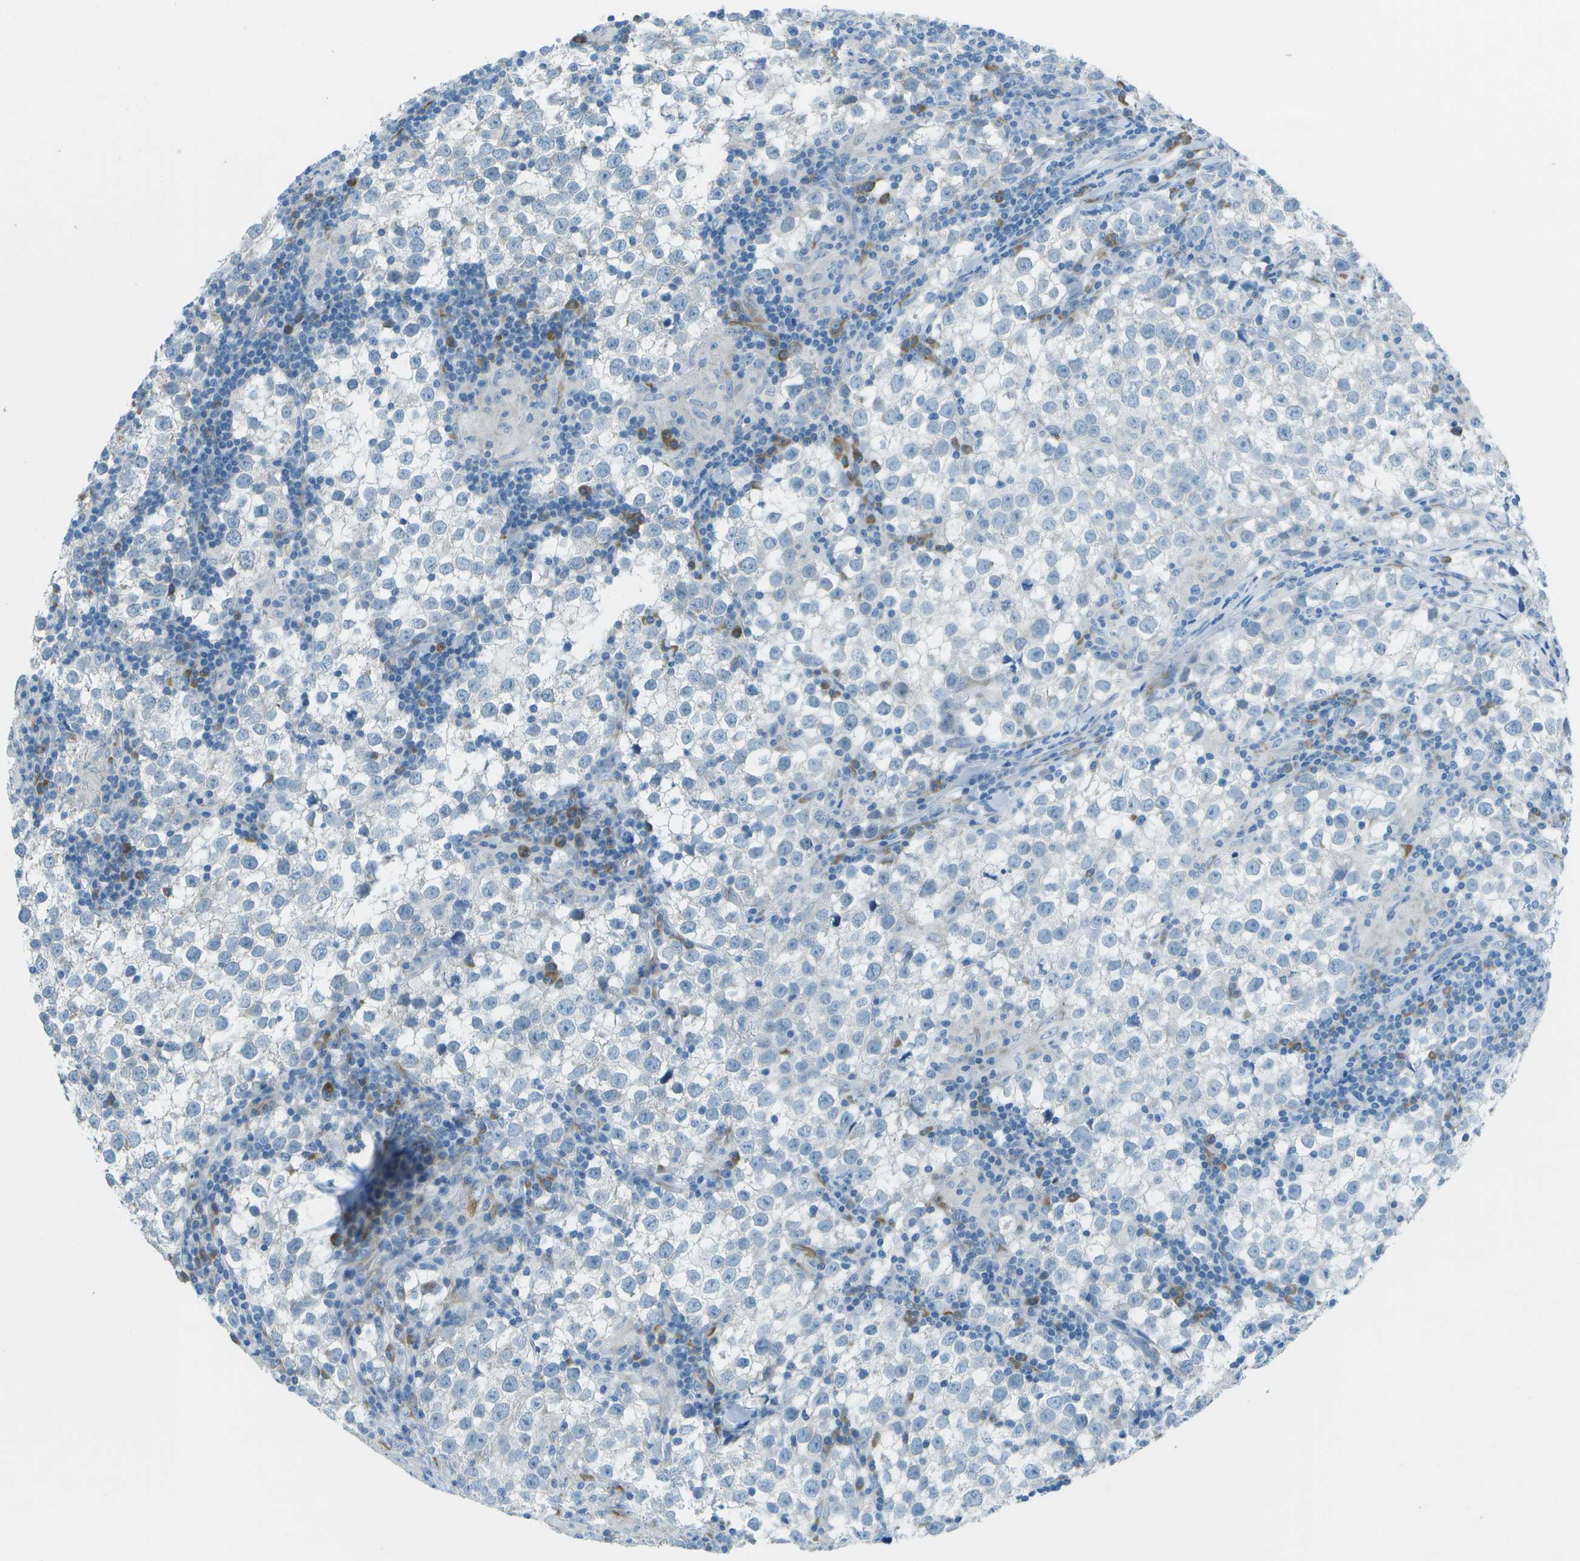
{"staining": {"intensity": "negative", "quantity": "none", "location": "none"}, "tissue": "testis cancer", "cell_type": "Tumor cells", "image_type": "cancer", "snomed": [{"axis": "morphology", "description": "Seminoma, NOS"}, {"axis": "morphology", "description": "Carcinoma, Embryonal, NOS"}, {"axis": "topography", "description": "Testis"}], "caption": "A high-resolution micrograph shows IHC staining of testis cancer, which displays no significant positivity in tumor cells.", "gene": "KCTD3", "patient": {"sex": "male", "age": 36}}